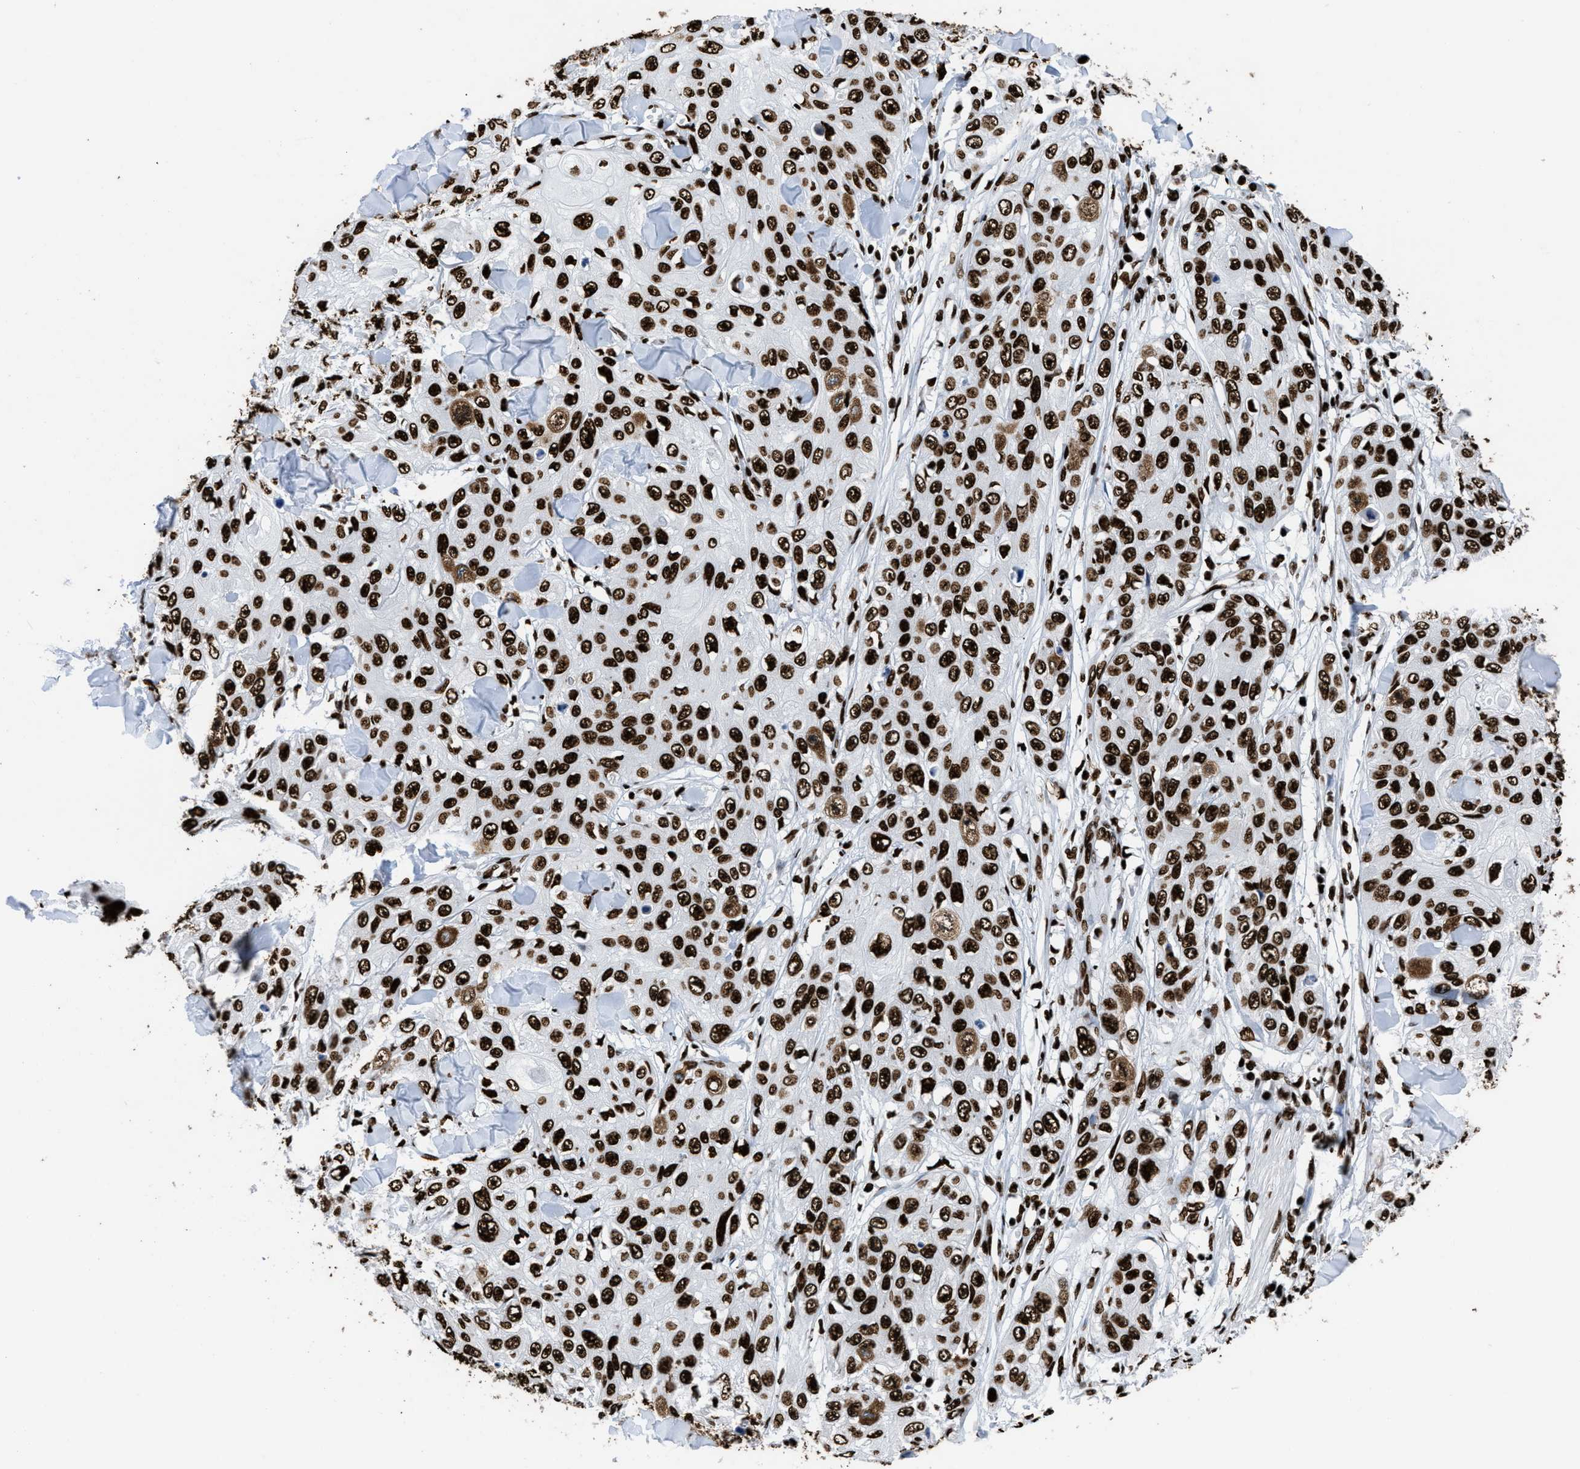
{"staining": {"intensity": "strong", "quantity": ">75%", "location": "nuclear"}, "tissue": "skin cancer", "cell_type": "Tumor cells", "image_type": "cancer", "snomed": [{"axis": "morphology", "description": "Squamous cell carcinoma, NOS"}, {"axis": "topography", "description": "Skin"}], "caption": "Strong nuclear positivity is seen in approximately >75% of tumor cells in squamous cell carcinoma (skin).", "gene": "HNRNPM", "patient": {"sex": "male", "age": 86}}